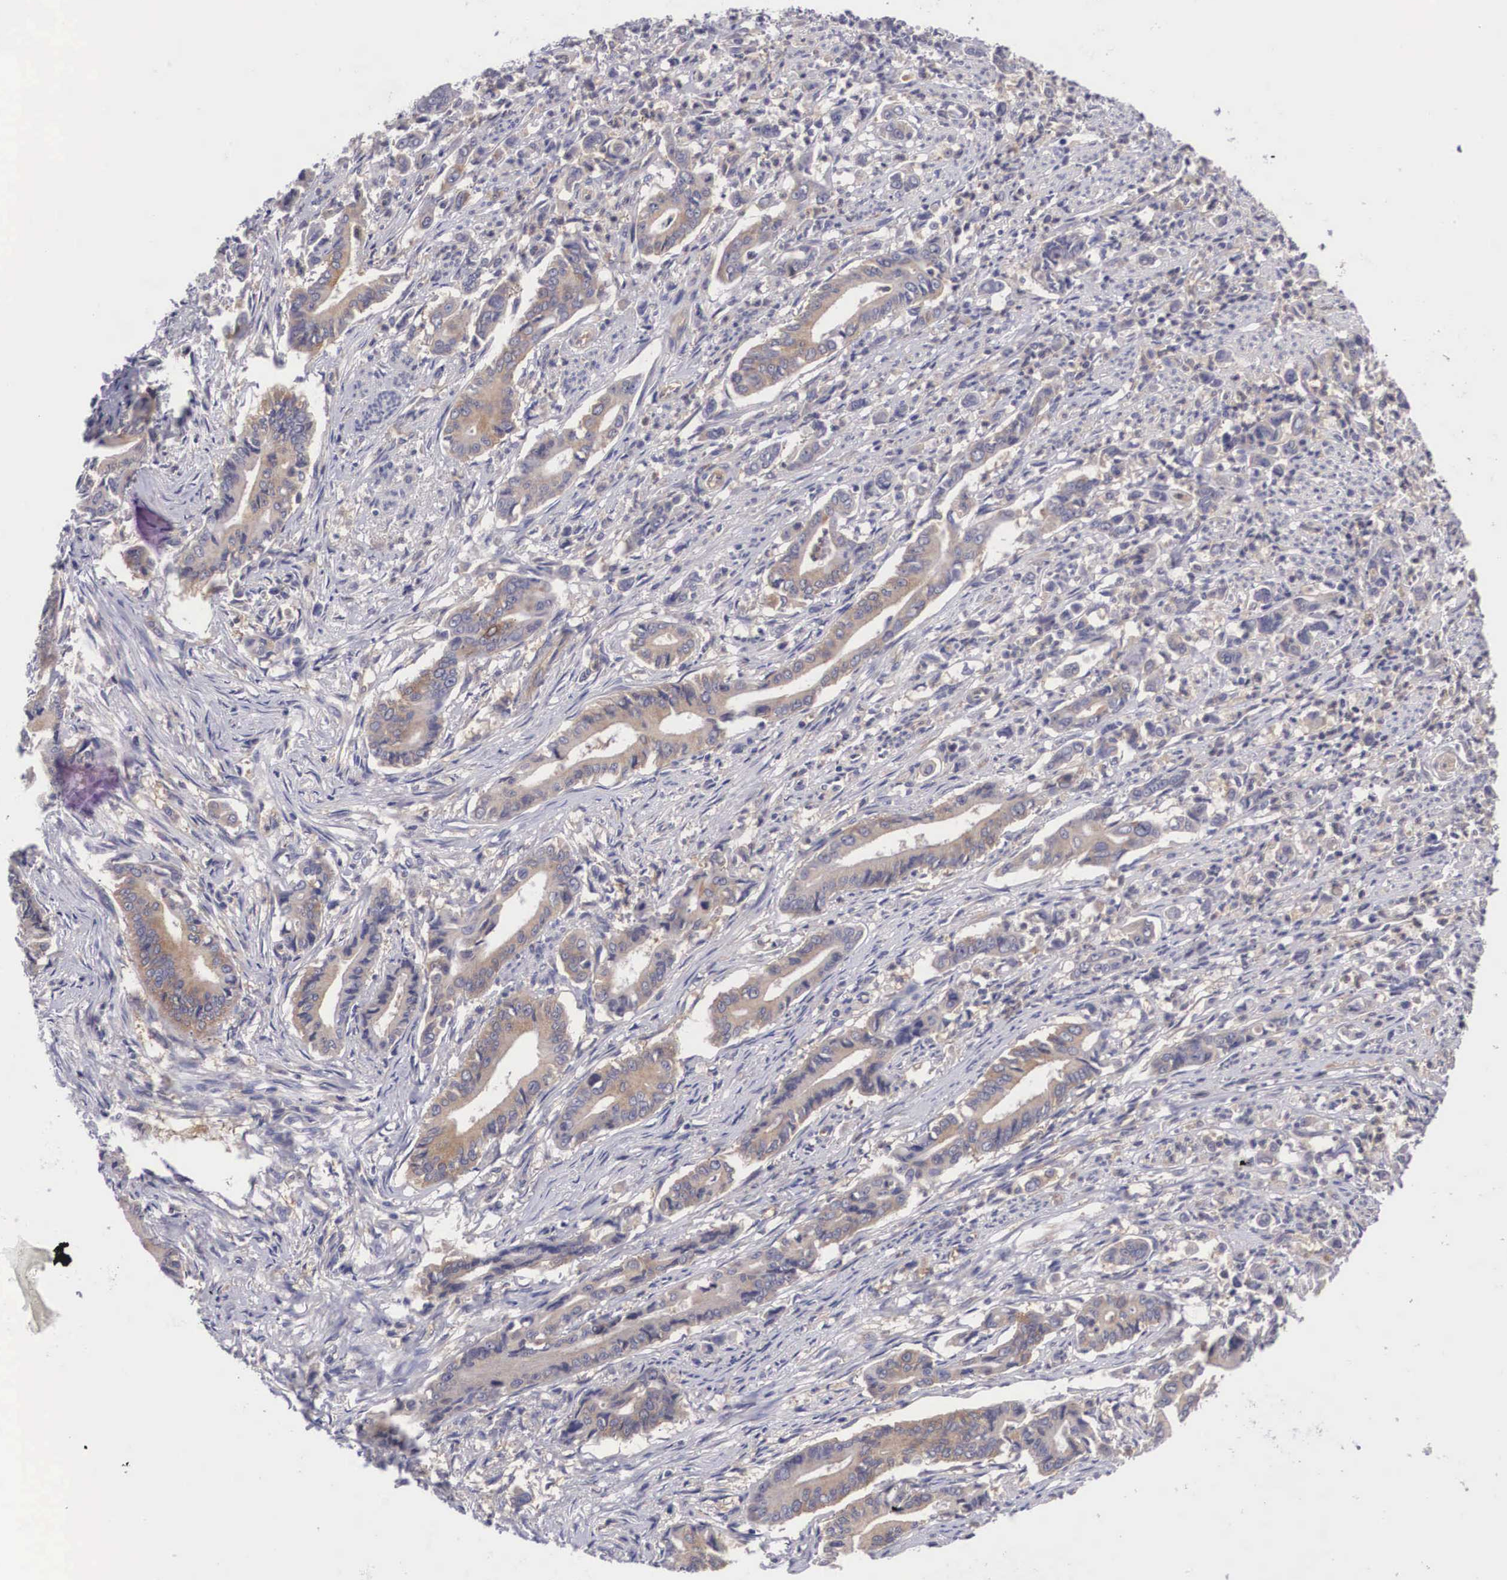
{"staining": {"intensity": "negative", "quantity": "none", "location": "none"}, "tissue": "stomach cancer", "cell_type": "Tumor cells", "image_type": "cancer", "snomed": [{"axis": "morphology", "description": "Adenocarcinoma, NOS"}, {"axis": "topography", "description": "Stomach"}], "caption": "This is a micrograph of immunohistochemistry staining of stomach adenocarcinoma, which shows no staining in tumor cells. Brightfield microscopy of immunohistochemistry stained with DAB (brown) and hematoxylin (blue), captured at high magnification.", "gene": "GRIPAP1", "patient": {"sex": "female", "age": 76}}